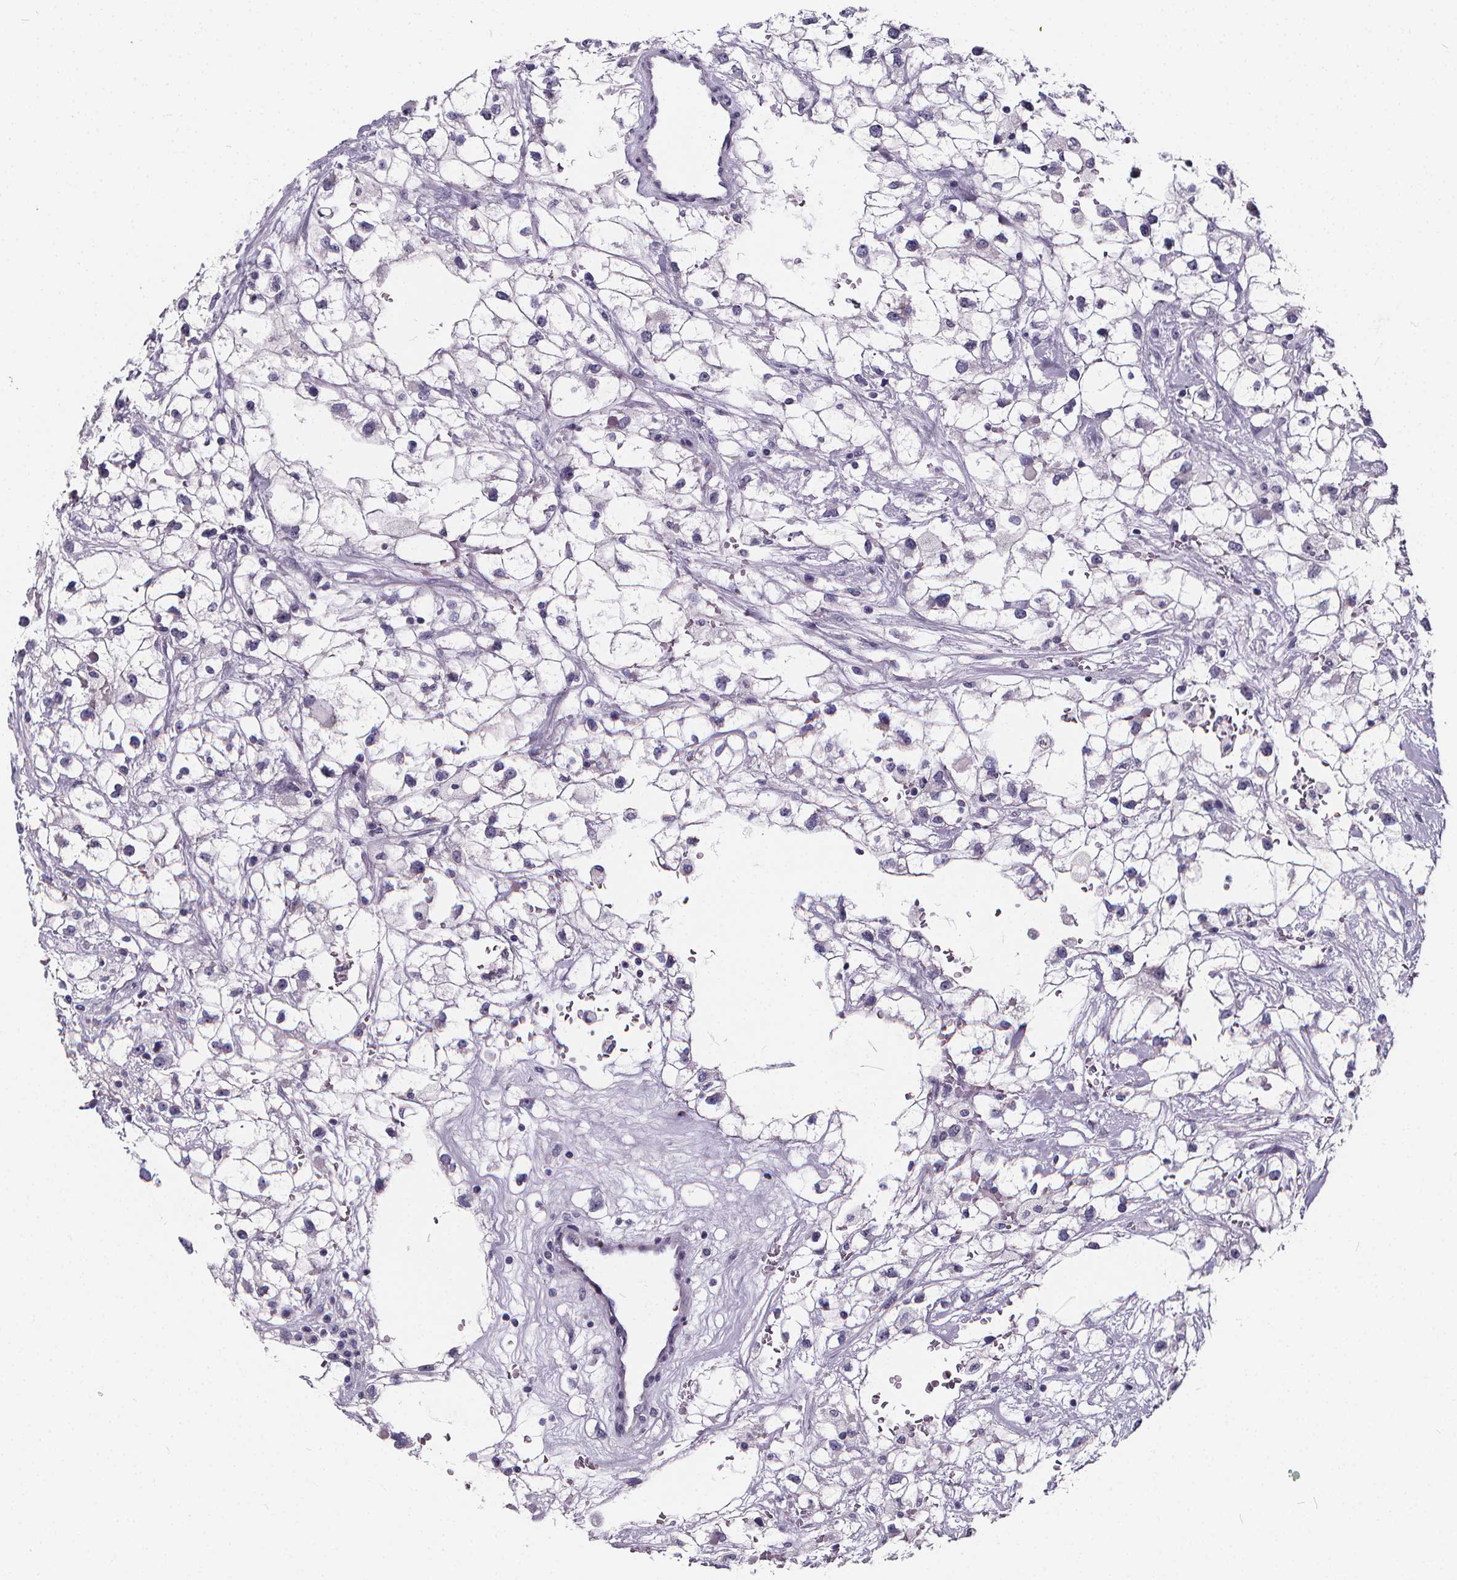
{"staining": {"intensity": "negative", "quantity": "none", "location": "none"}, "tissue": "renal cancer", "cell_type": "Tumor cells", "image_type": "cancer", "snomed": [{"axis": "morphology", "description": "Adenocarcinoma, NOS"}, {"axis": "topography", "description": "Kidney"}], "caption": "Immunohistochemistry (IHC) micrograph of renal adenocarcinoma stained for a protein (brown), which demonstrates no positivity in tumor cells.", "gene": "SPEF2", "patient": {"sex": "male", "age": 59}}